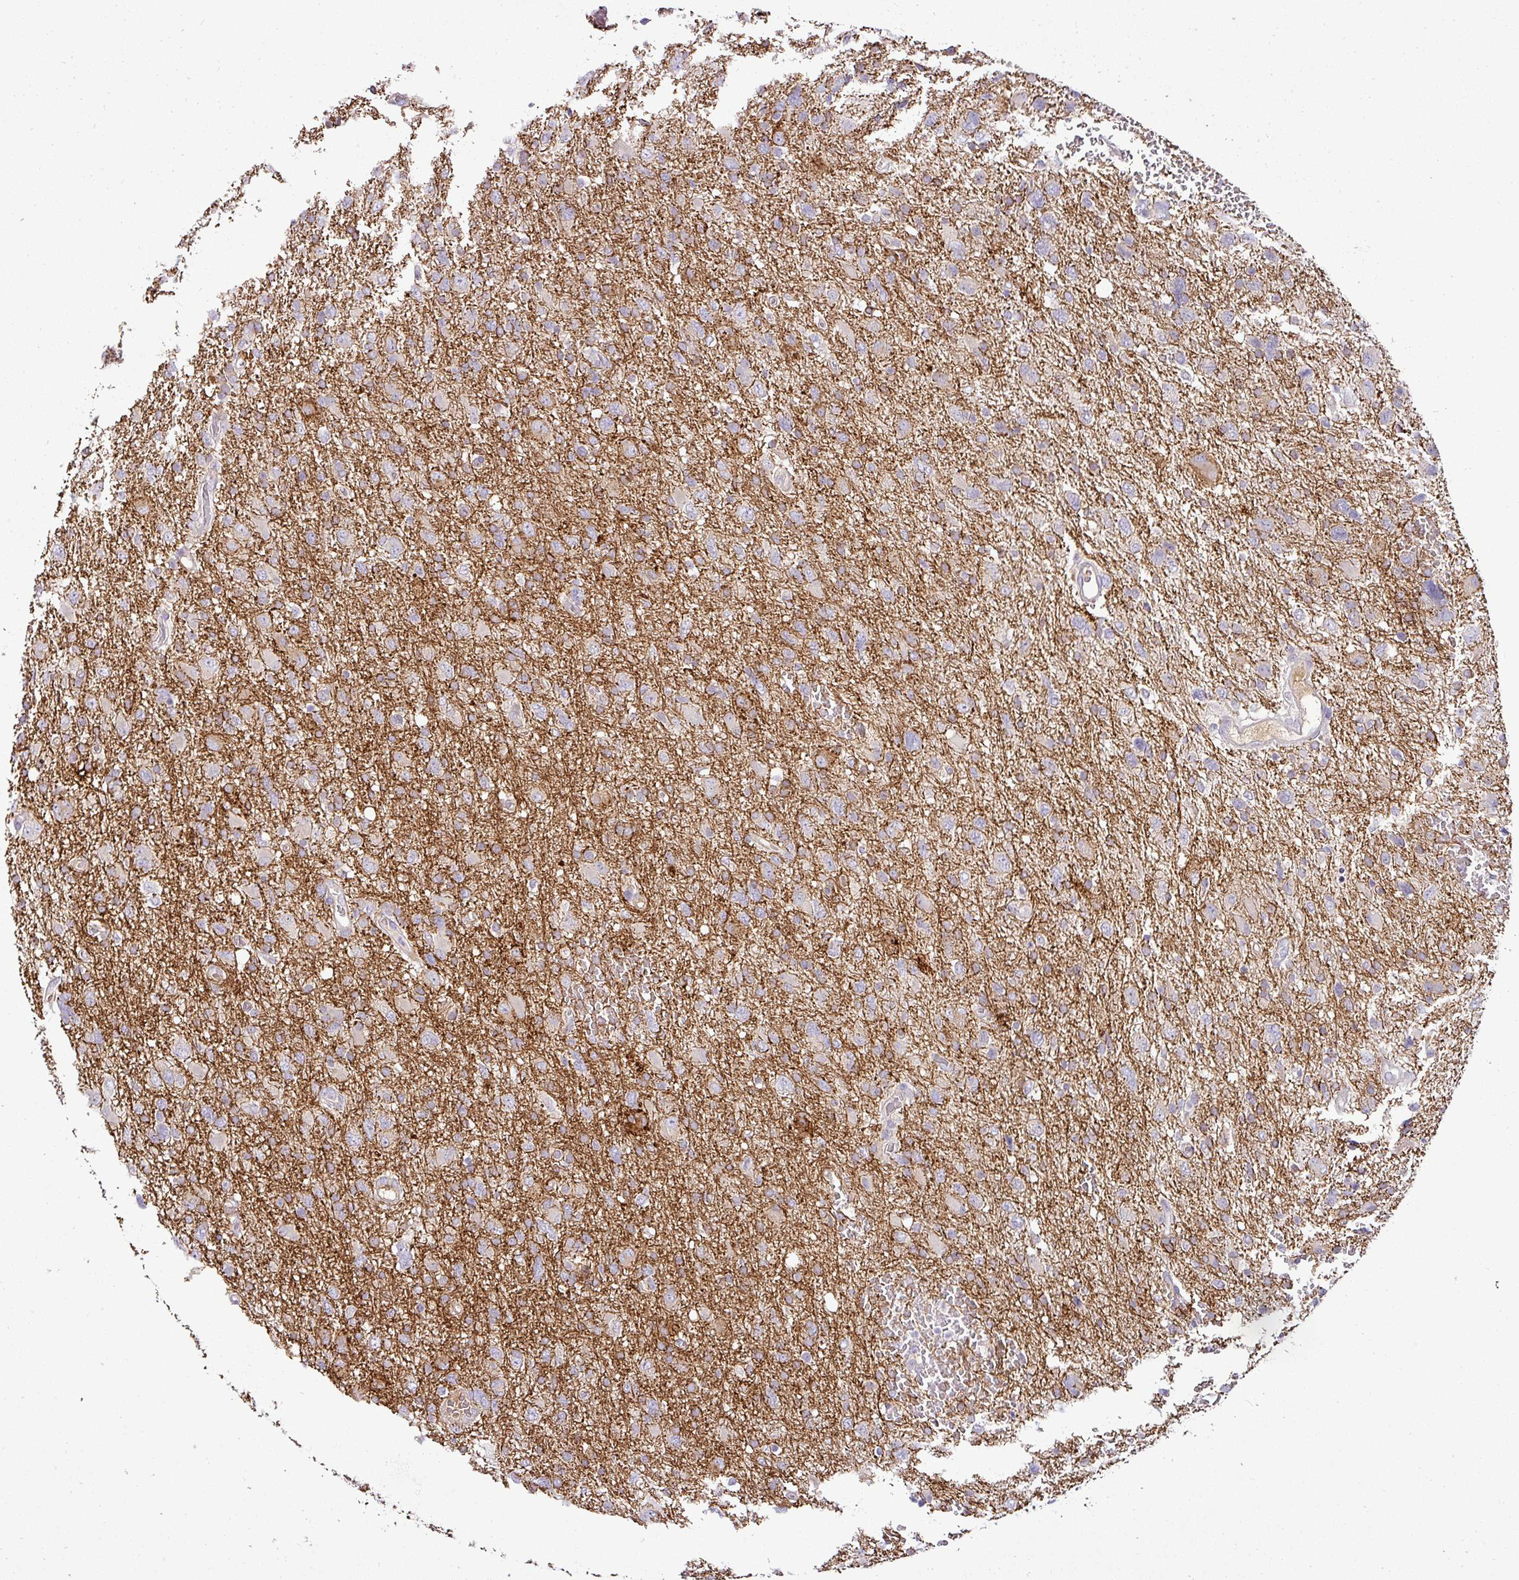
{"staining": {"intensity": "negative", "quantity": "none", "location": "none"}, "tissue": "glioma", "cell_type": "Tumor cells", "image_type": "cancer", "snomed": [{"axis": "morphology", "description": "Glioma, malignant, High grade"}, {"axis": "topography", "description": "Brain"}], "caption": "Human high-grade glioma (malignant) stained for a protein using immunohistochemistry displays no positivity in tumor cells.", "gene": "APOM", "patient": {"sex": "male", "age": 61}}